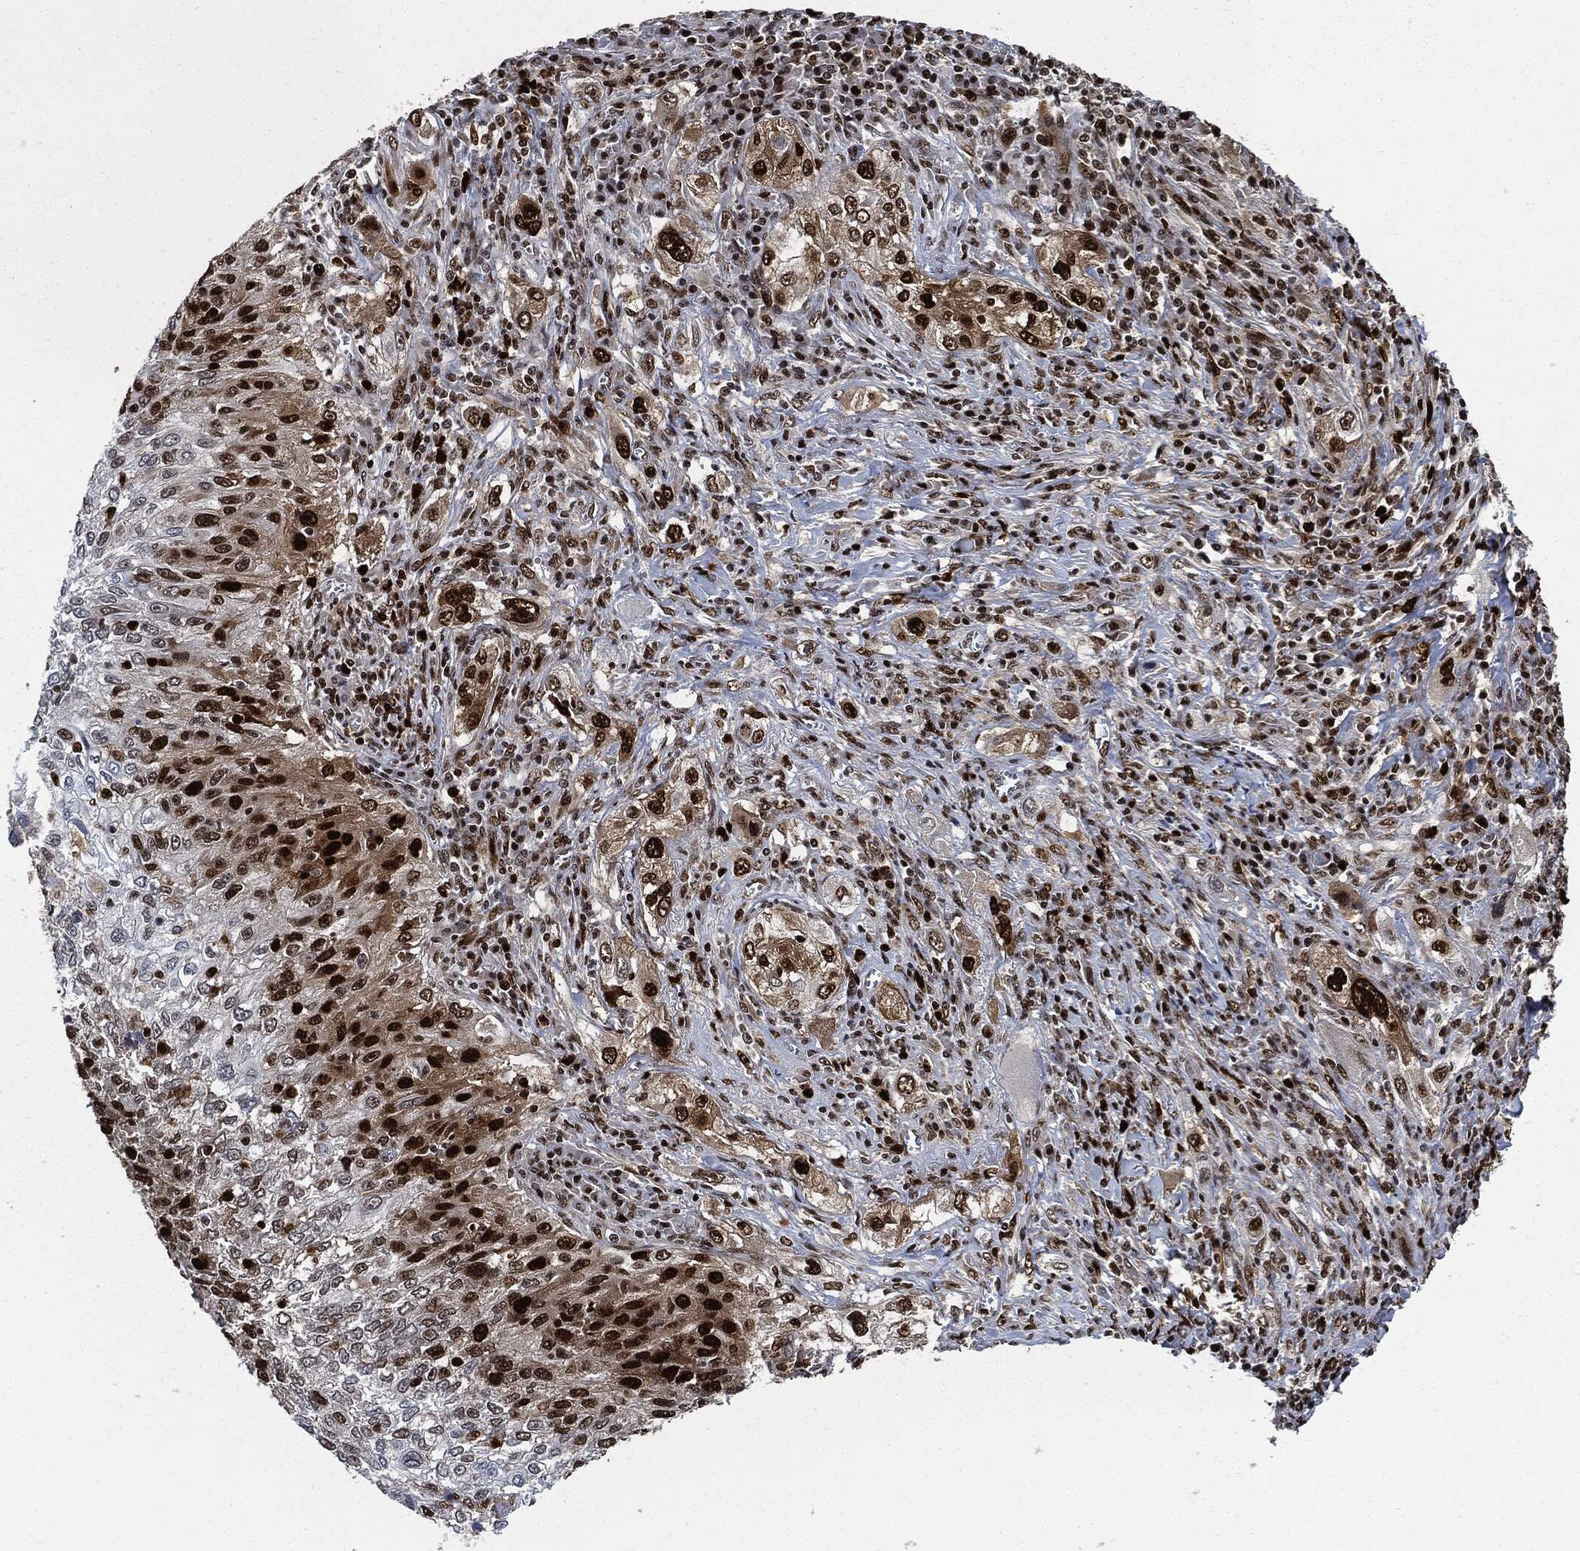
{"staining": {"intensity": "strong", "quantity": ">75%", "location": "nuclear"}, "tissue": "lung cancer", "cell_type": "Tumor cells", "image_type": "cancer", "snomed": [{"axis": "morphology", "description": "Squamous cell carcinoma, NOS"}, {"axis": "topography", "description": "Lung"}], "caption": "The micrograph shows immunohistochemical staining of lung squamous cell carcinoma. There is strong nuclear positivity is appreciated in approximately >75% of tumor cells.", "gene": "PCNA", "patient": {"sex": "female", "age": 69}}